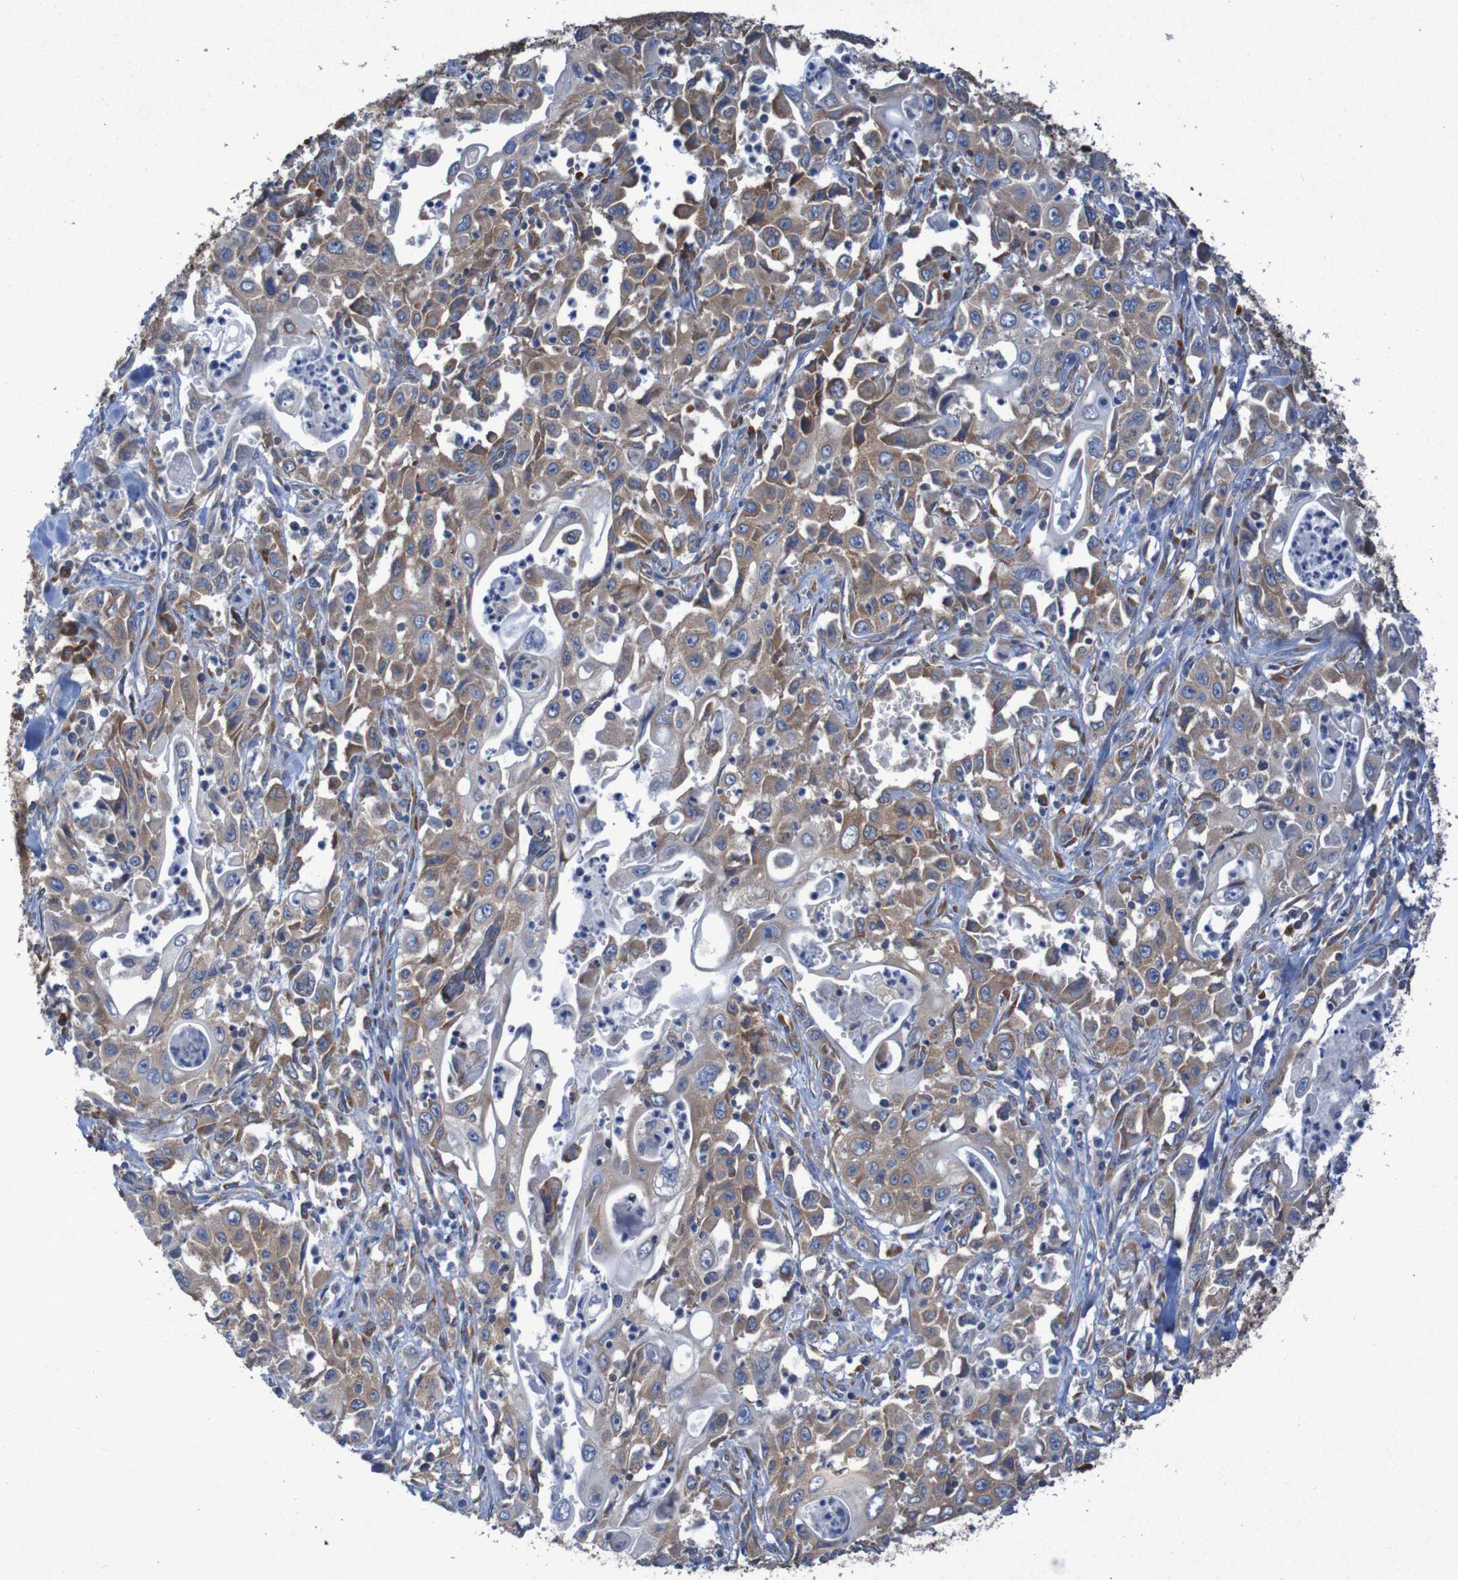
{"staining": {"intensity": "weak", "quantity": ">75%", "location": "cytoplasmic/membranous"}, "tissue": "pancreatic cancer", "cell_type": "Tumor cells", "image_type": "cancer", "snomed": [{"axis": "morphology", "description": "Adenocarcinoma, NOS"}, {"axis": "topography", "description": "Pancreas"}], "caption": "Pancreatic cancer (adenocarcinoma) tissue shows weak cytoplasmic/membranous staining in about >75% of tumor cells, visualized by immunohistochemistry. (Brightfield microscopy of DAB IHC at high magnification).", "gene": "RPL10", "patient": {"sex": "male", "age": 70}}